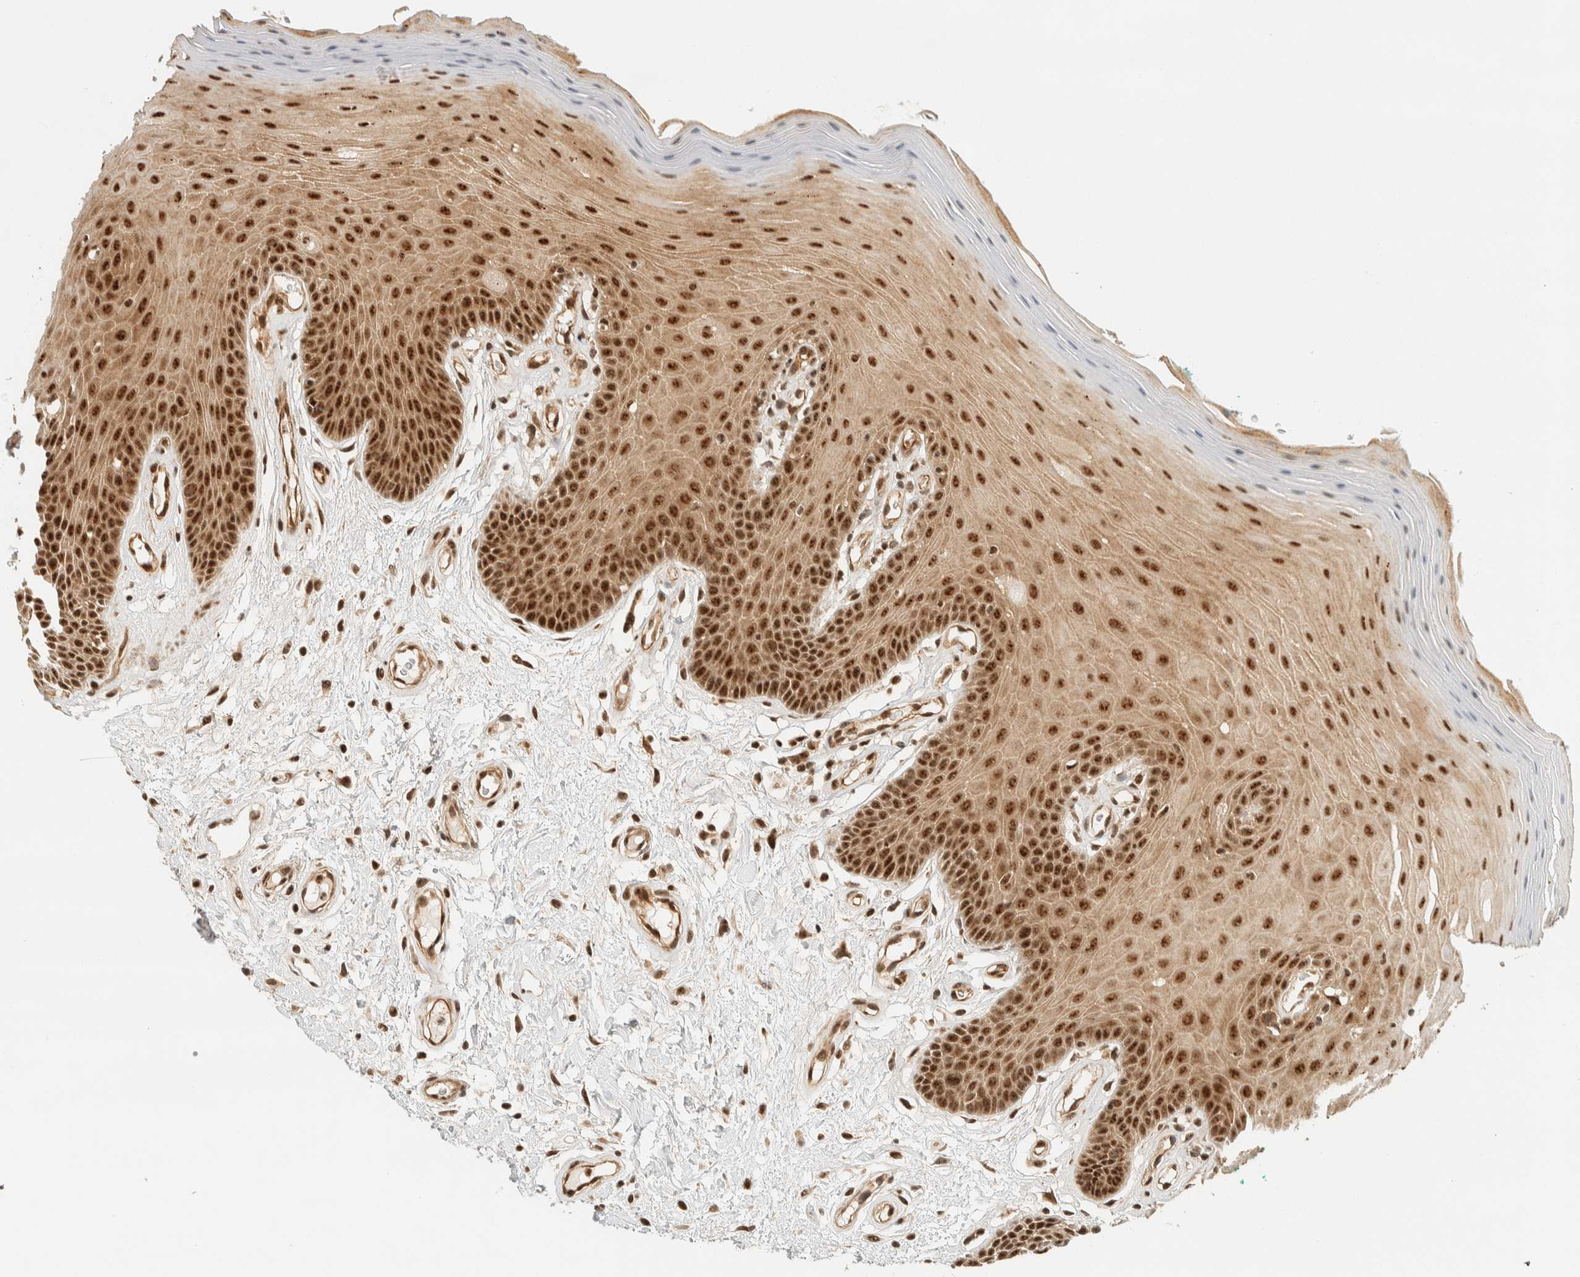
{"staining": {"intensity": "strong", "quantity": ">75%", "location": "nuclear"}, "tissue": "oral mucosa", "cell_type": "Squamous epithelial cells", "image_type": "normal", "snomed": [{"axis": "morphology", "description": "Normal tissue, NOS"}, {"axis": "morphology", "description": "Squamous cell carcinoma, NOS"}, {"axis": "topography", "description": "Skeletal muscle"}, {"axis": "topography", "description": "Adipose tissue"}, {"axis": "topography", "description": "Vascular tissue"}, {"axis": "topography", "description": "Oral tissue"}, {"axis": "topography", "description": "Peripheral nerve tissue"}, {"axis": "topography", "description": "Head-Neck"}], "caption": "A brown stain shows strong nuclear positivity of a protein in squamous epithelial cells of benign human oral mucosa. The staining was performed using DAB, with brown indicating positive protein expression. Nuclei are stained blue with hematoxylin.", "gene": "SIK1", "patient": {"sex": "male", "age": 71}}